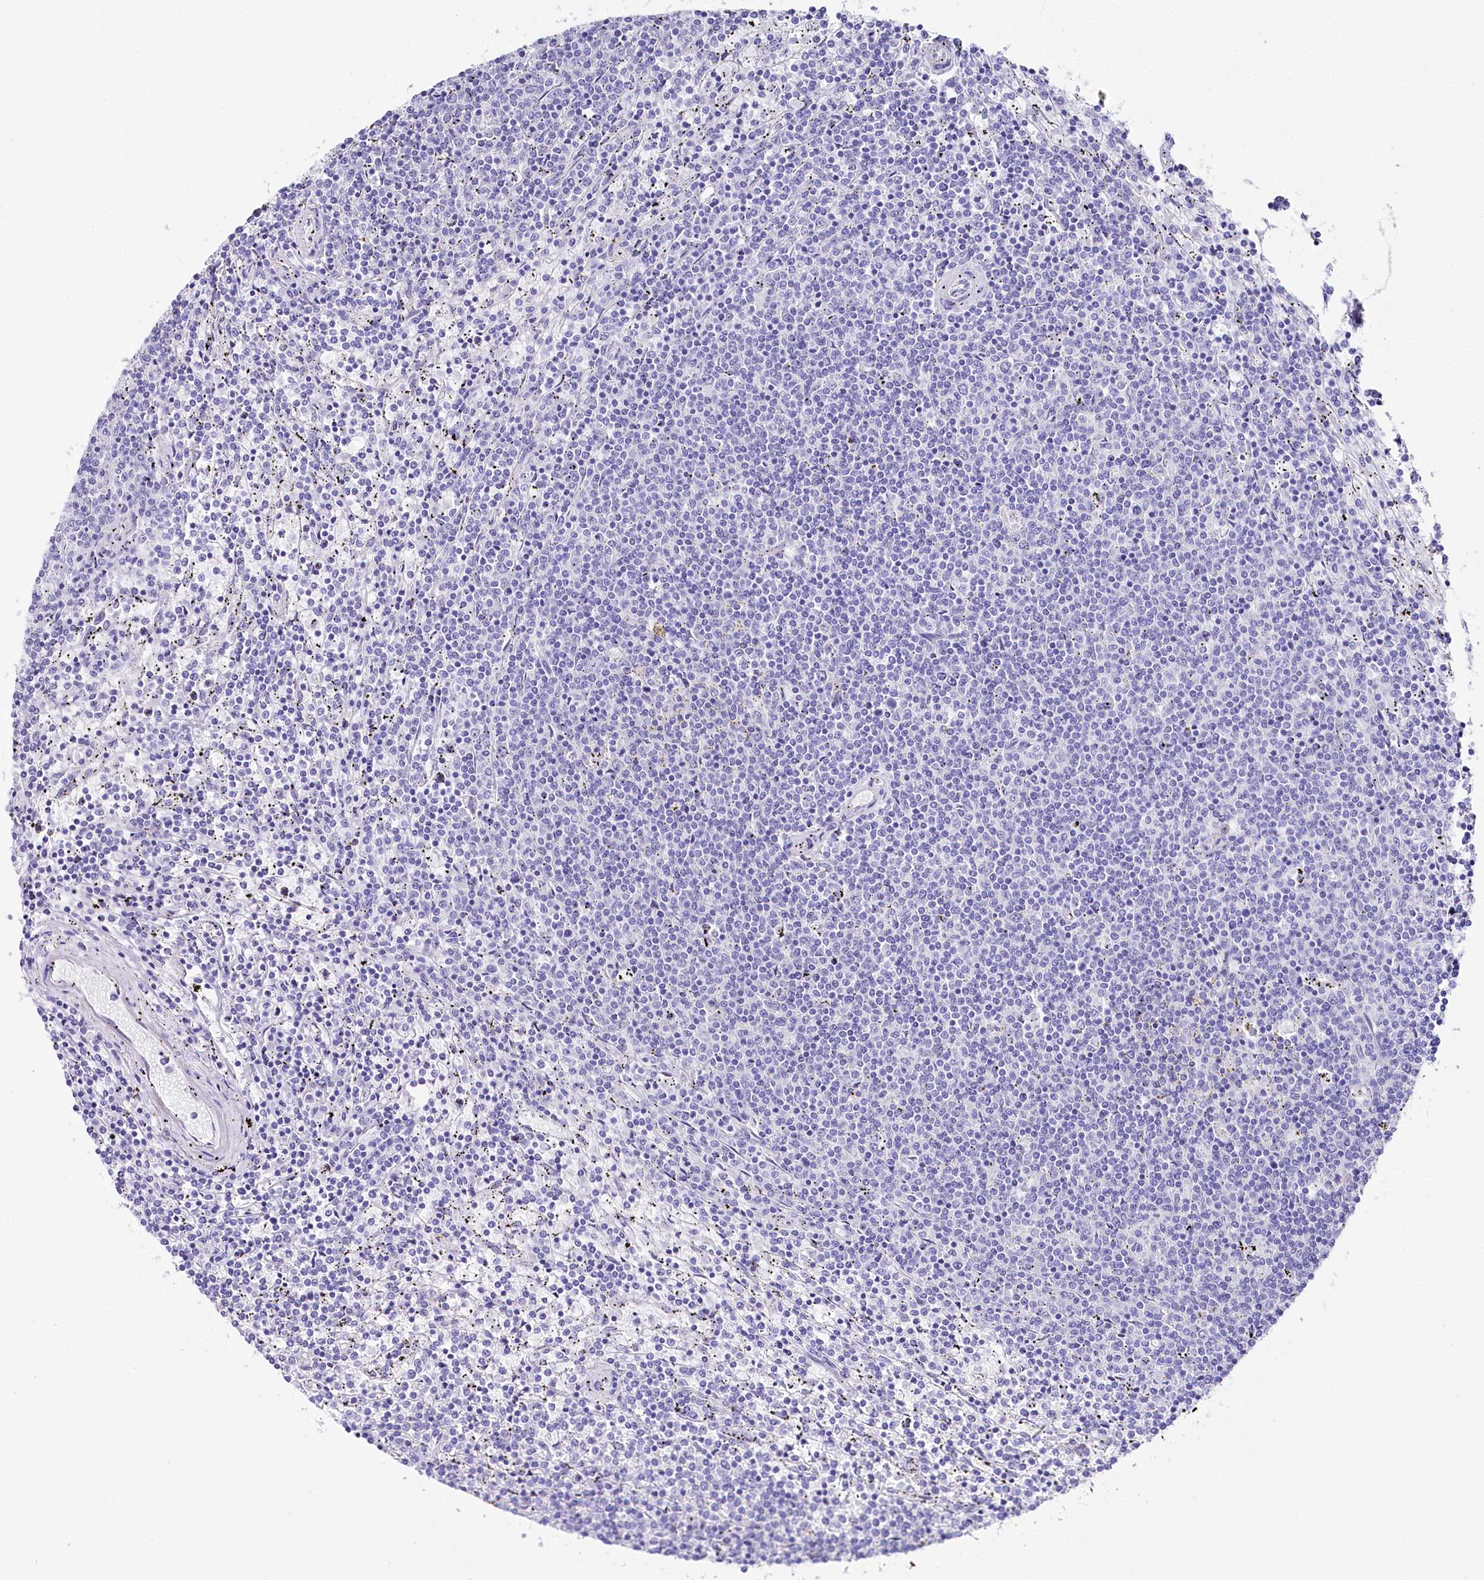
{"staining": {"intensity": "negative", "quantity": "none", "location": "none"}, "tissue": "lymphoma", "cell_type": "Tumor cells", "image_type": "cancer", "snomed": [{"axis": "morphology", "description": "Malignant lymphoma, non-Hodgkin's type, Low grade"}, {"axis": "topography", "description": "Spleen"}], "caption": "A micrograph of lymphoma stained for a protein exhibits no brown staining in tumor cells.", "gene": "CSN3", "patient": {"sex": "female", "age": 50}}